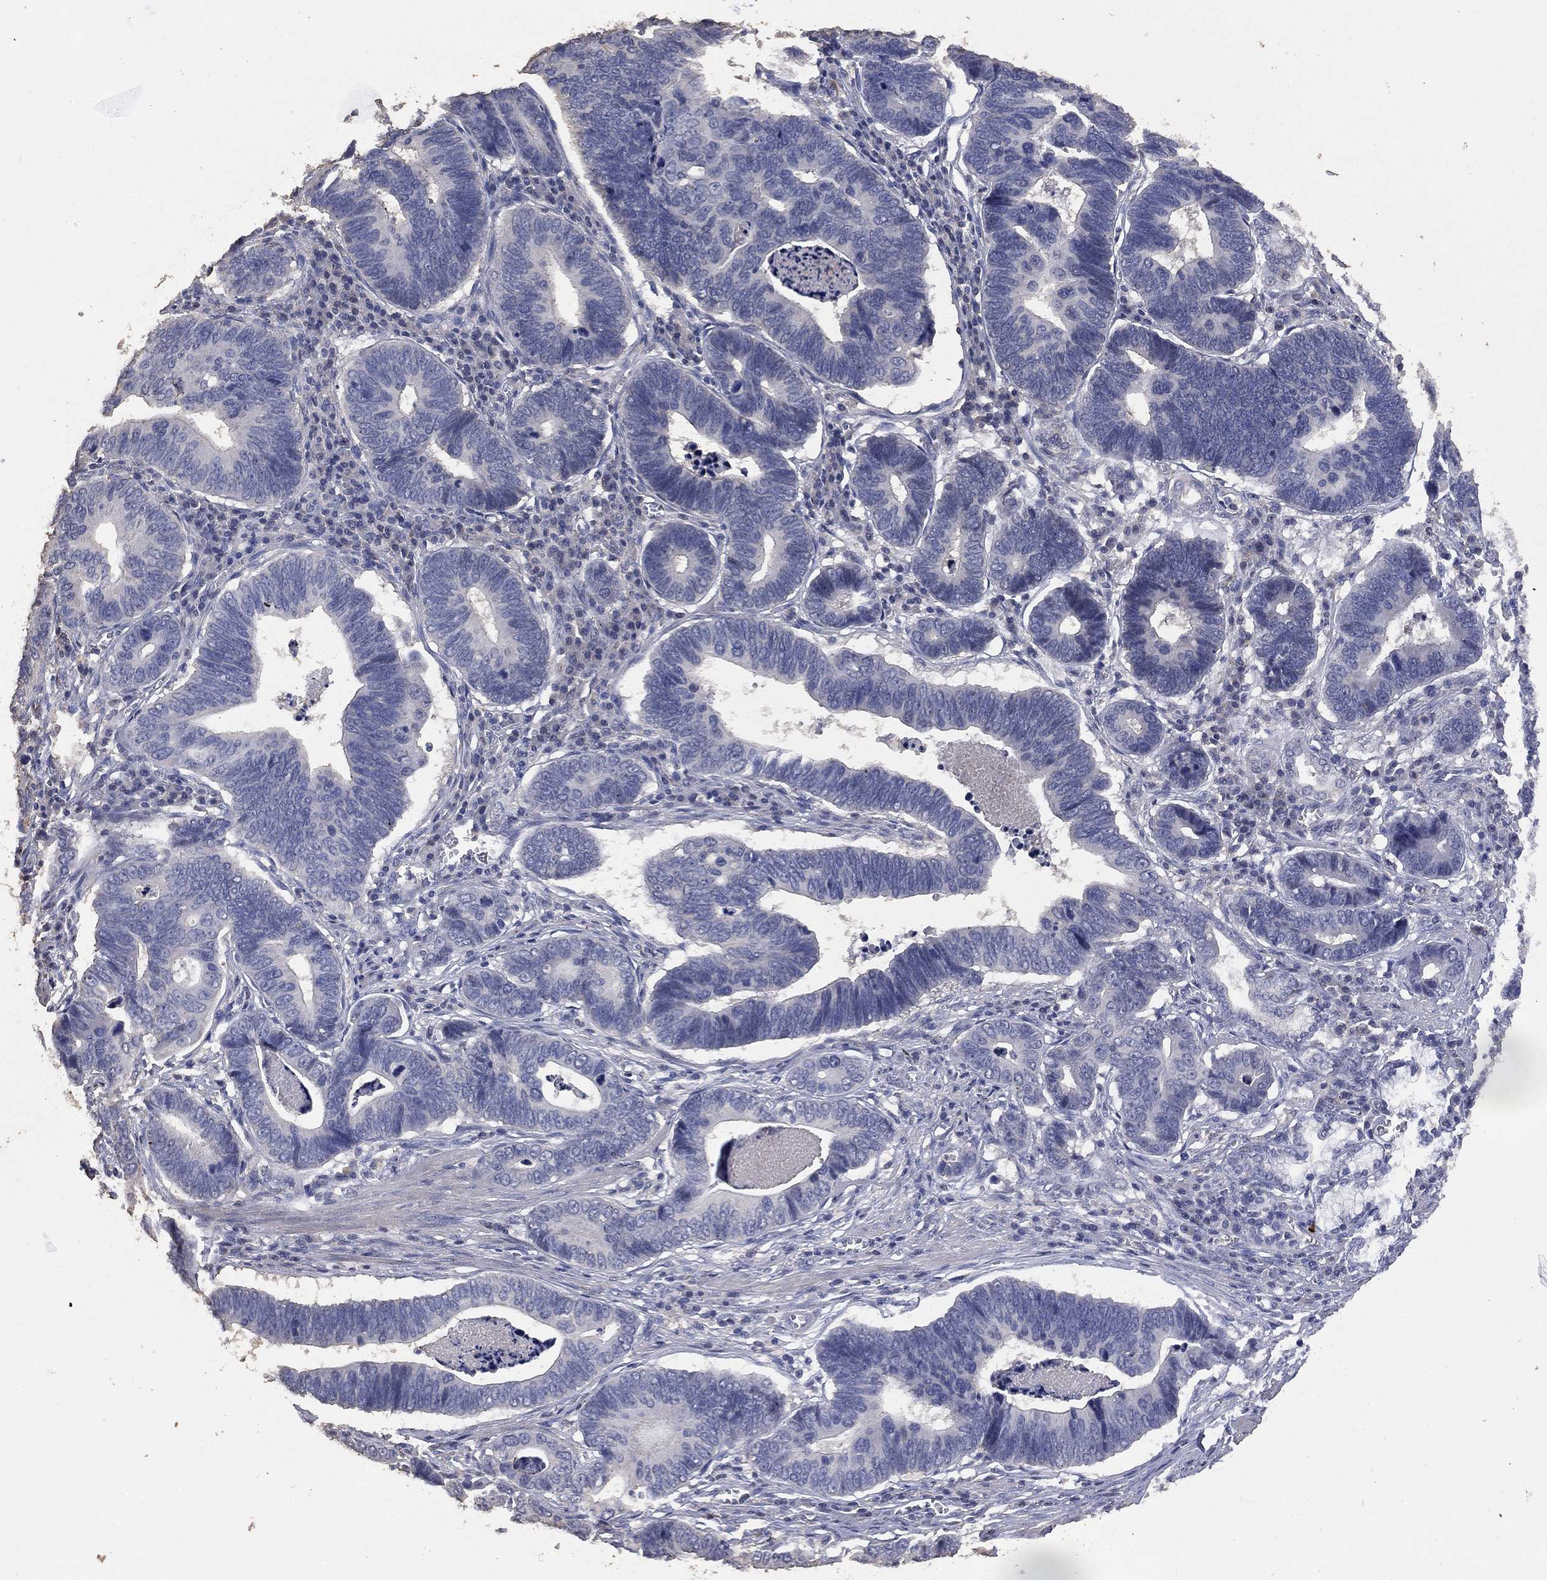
{"staining": {"intensity": "negative", "quantity": "none", "location": "none"}, "tissue": "stomach cancer", "cell_type": "Tumor cells", "image_type": "cancer", "snomed": [{"axis": "morphology", "description": "Adenocarcinoma, NOS"}, {"axis": "topography", "description": "Stomach"}], "caption": "The photomicrograph exhibits no significant staining in tumor cells of stomach cancer.", "gene": "ADPRHL1", "patient": {"sex": "male", "age": 84}}